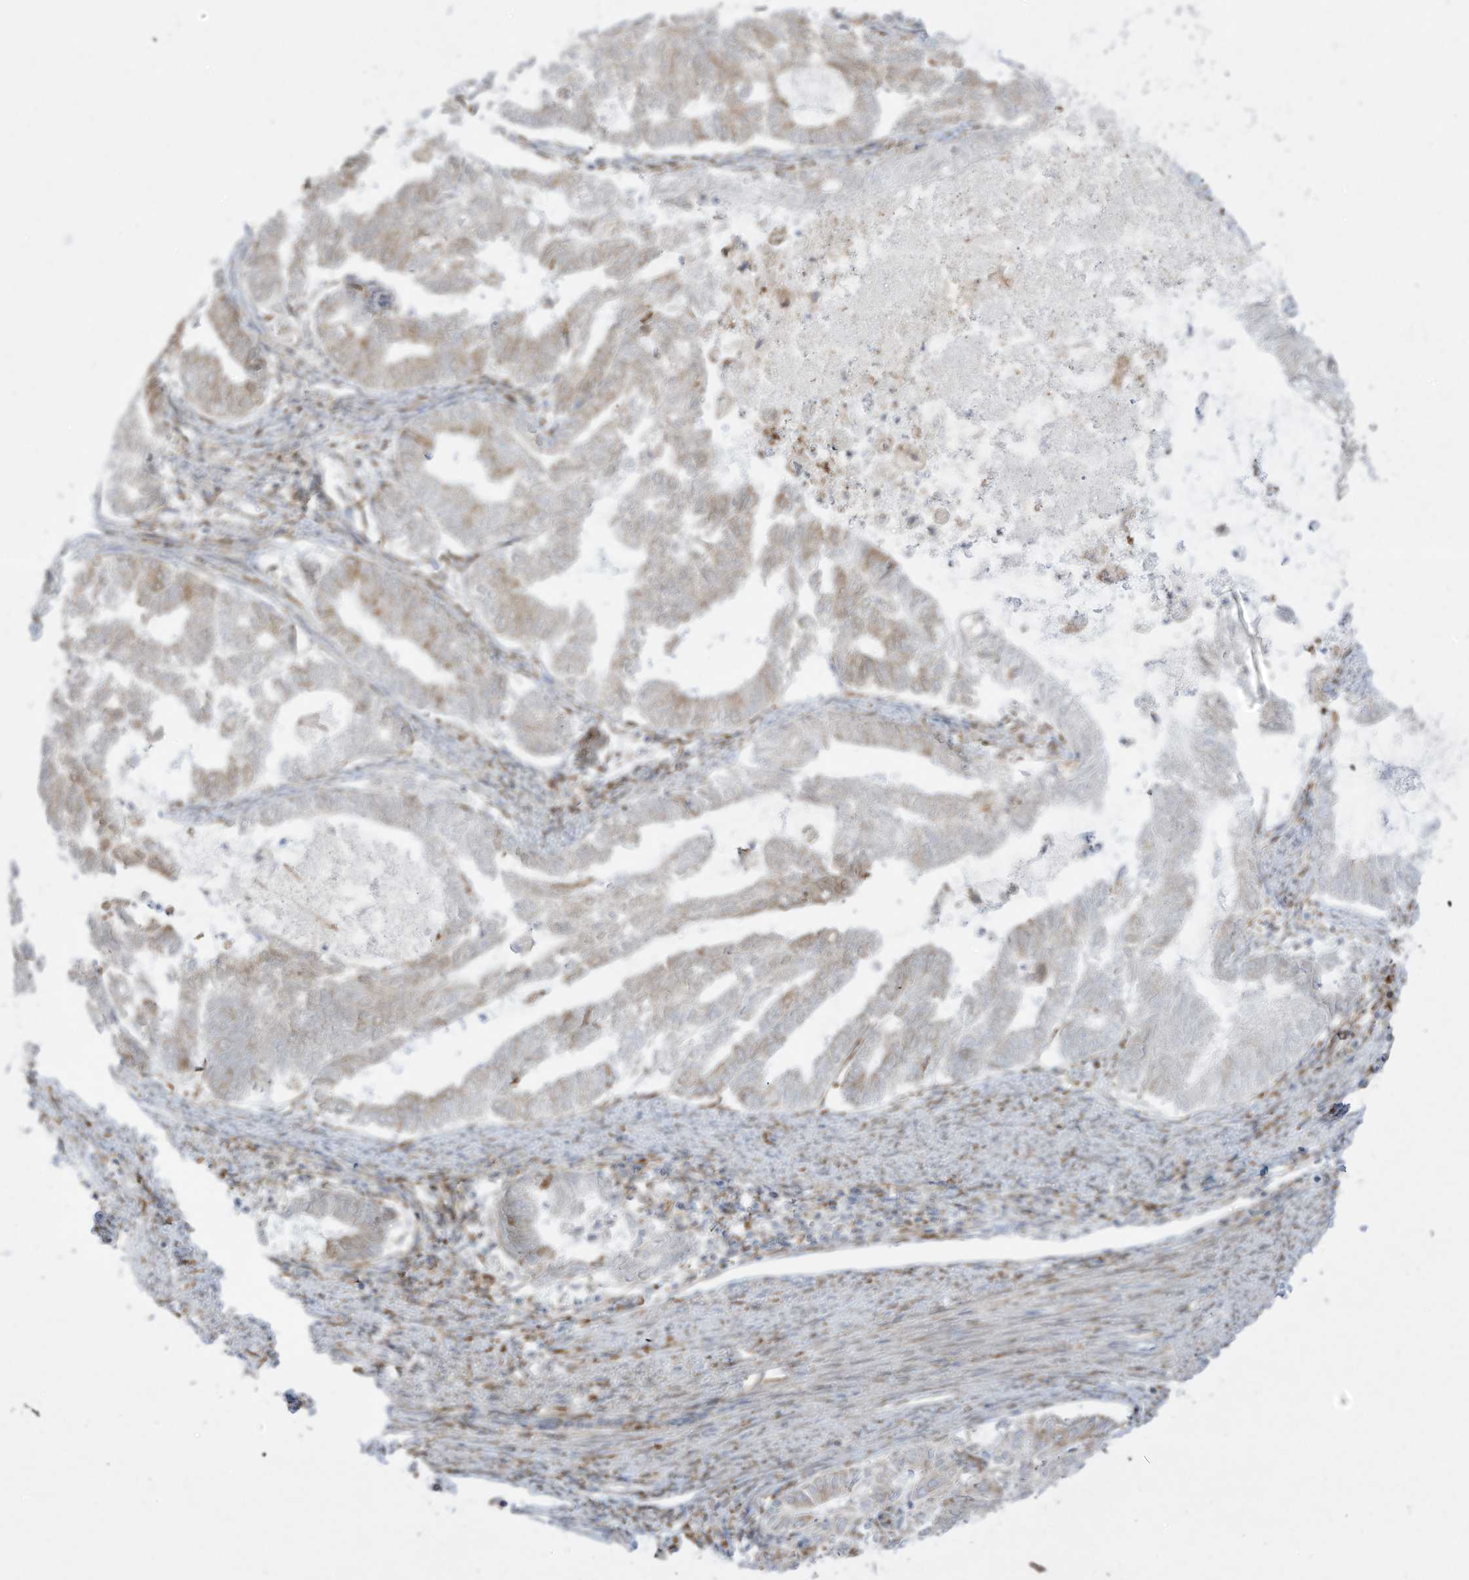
{"staining": {"intensity": "weak", "quantity": "<25%", "location": "cytoplasmic/membranous"}, "tissue": "endometrial cancer", "cell_type": "Tumor cells", "image_type": "cancer", "snomed": [{"axis": "morphology", "description": "Adenocarcinoma, NOS"}, {"axis": "topography", "description": "Endometrium"}], "caption": "Protein analysis of endometrial cancer (adenocarcinoma) shows no significant expression in tumor cells.", "gene": "PTK6", "patient": {"sex": "female", "age": 79}}